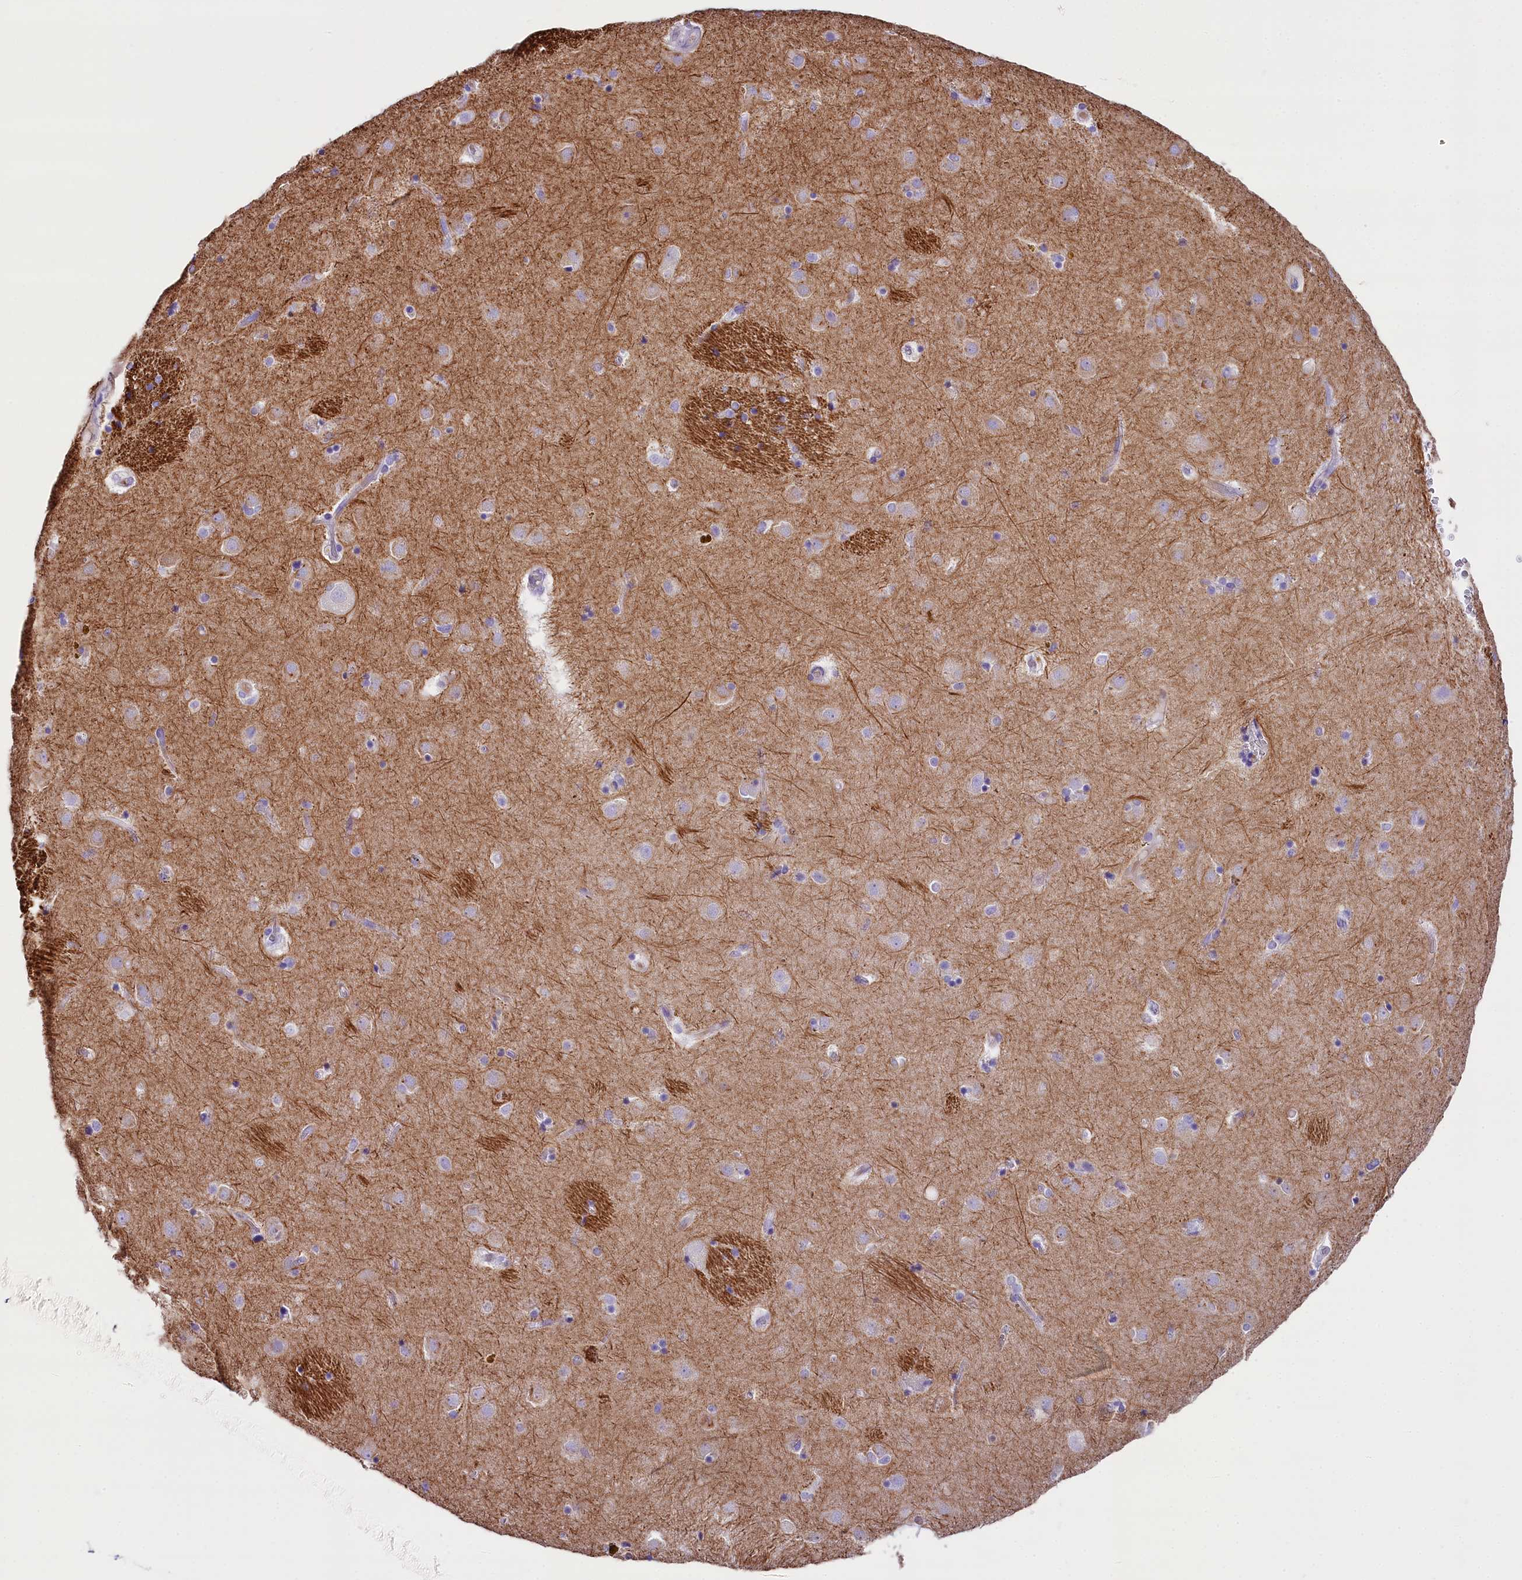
{"staining": {"intensity": "negative", "quantity": "none", "location": "none"}, "tissue": "caudate", "cell_type": "Glial cells", "image_type": "normal", "snomed": [{"axis": "morphology", "description": "Normal tissue, NOS"}, {"axis": "topography", "description": "Lateral ventricle wall"}], "caption": "IHC micrograph of benign caudate: caudate stained with DAB displays no significant protein positivity in glial cells.", "gene": "SKIDA1", "patient": {"sex": "male", "age": 70}}